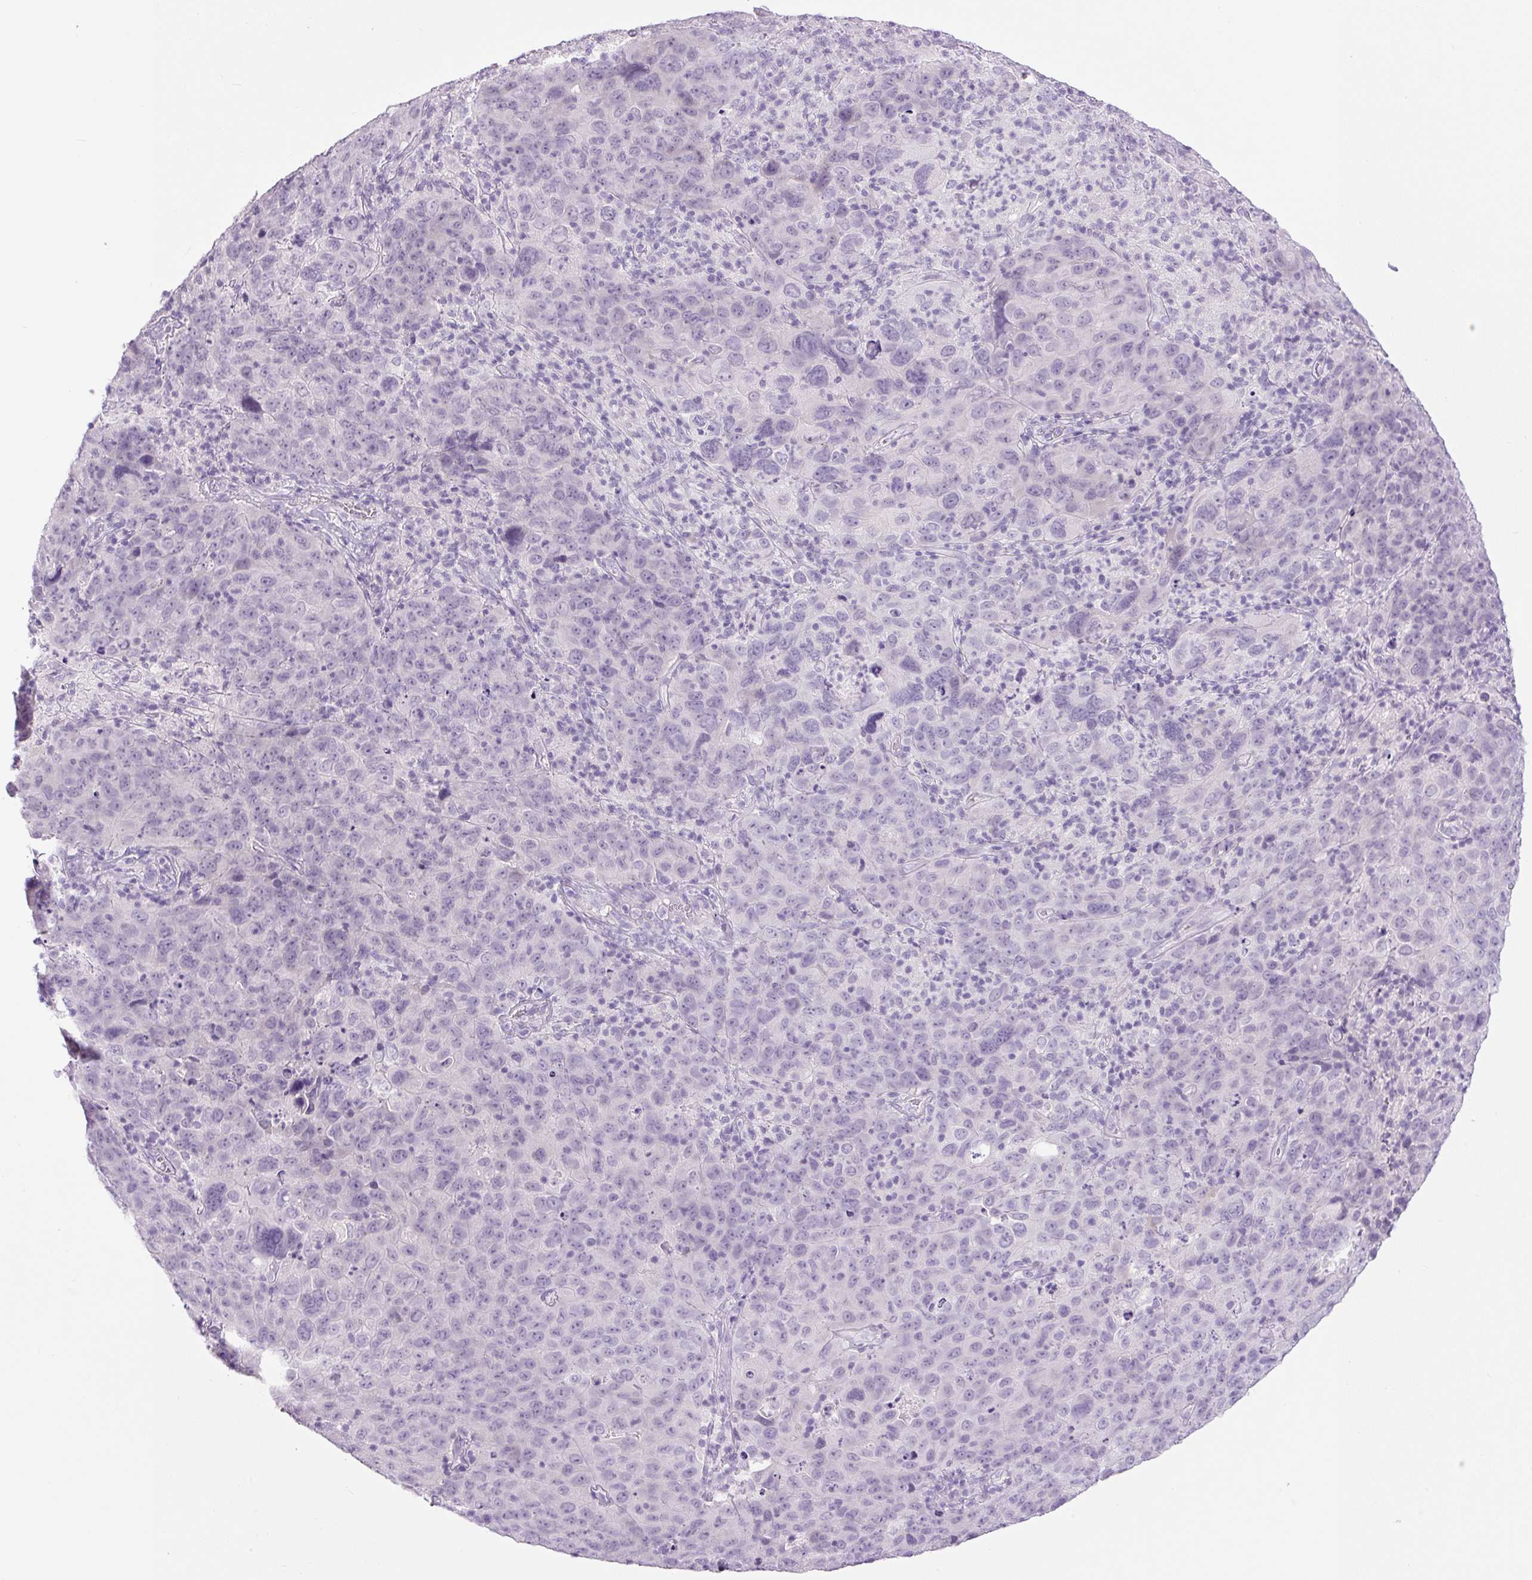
{"staining": {"intensity": "negative", "quantity": "none", "location": "none"}, "tissue": "cervical cancer", "cell_type": "Tumor cells", "image_type": "cancer", "snomed": [{"axis": "morphology", "description": "Squamous cell carcinoma, NOS"}, {"axis": "topography", "description": "Cervix"}], "caption": "A micrograph of squamous cell carcinoma (cervical) stained for a protein shows no brown staining in tumor cells.", "gene": "COL9A2", "patient": {"sex": "female", "age": 44}}